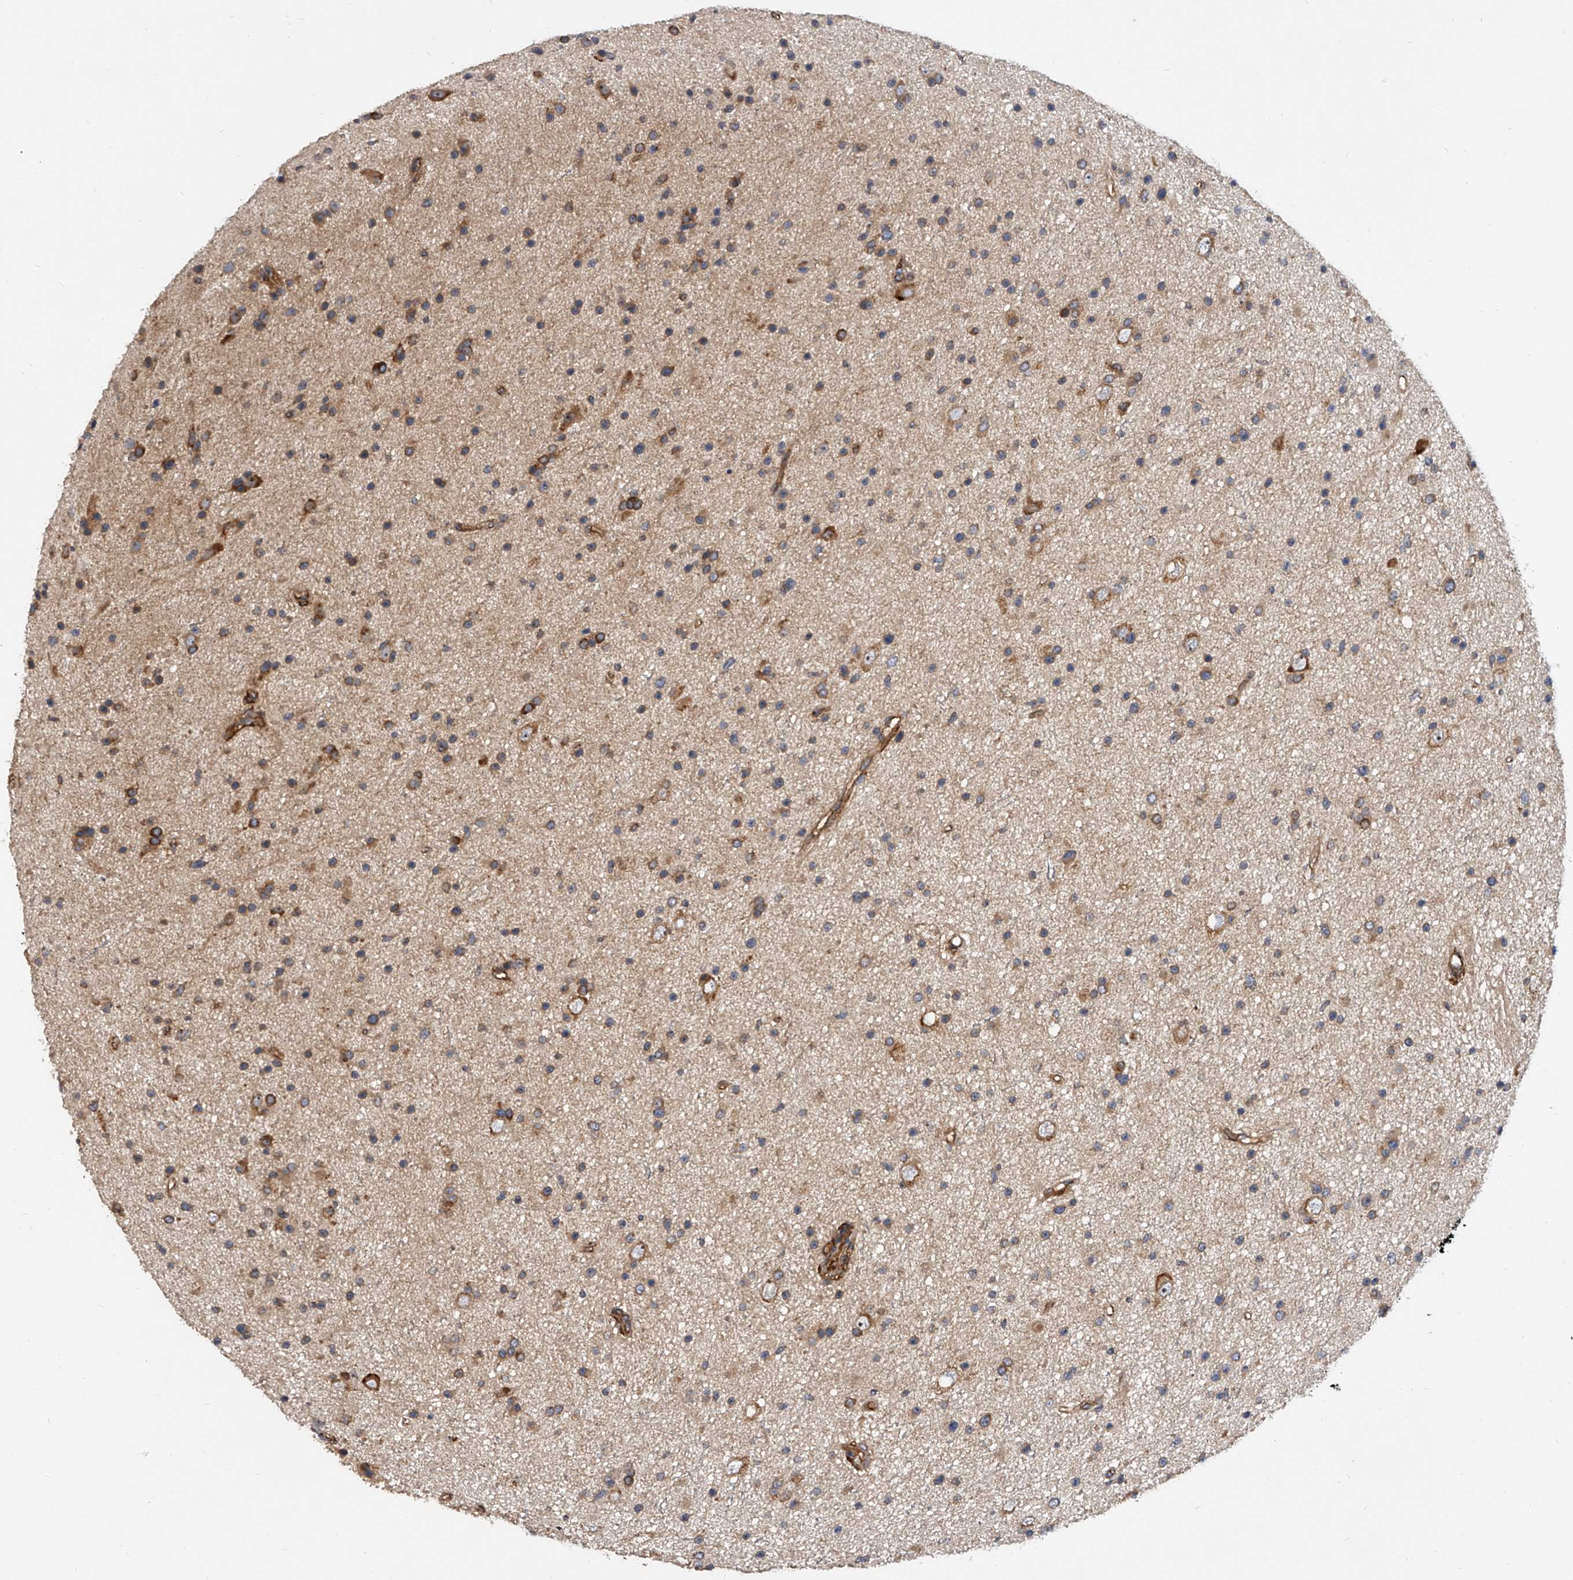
{"staining": {"intensity": "moderate", "quantity": "25%-75%", "location": "cytoplasmic/membranous"}, "tissue": "glioma", "cell_type": "Tumor cells", "image_type": "cancer", "snomed": [{"axis": "morphology", "description": "Glioma, malignant, Low grade"}, {"axis": "topography", "description": "Cerebral cortex"}], "caption": "Protein staining displays moderate cytoplasmic/membranous expression in approximately 25%-75% of tumor cells in glioma.", "gene": "EXOC4", "patient": {"sex": "female", "age": 39}}